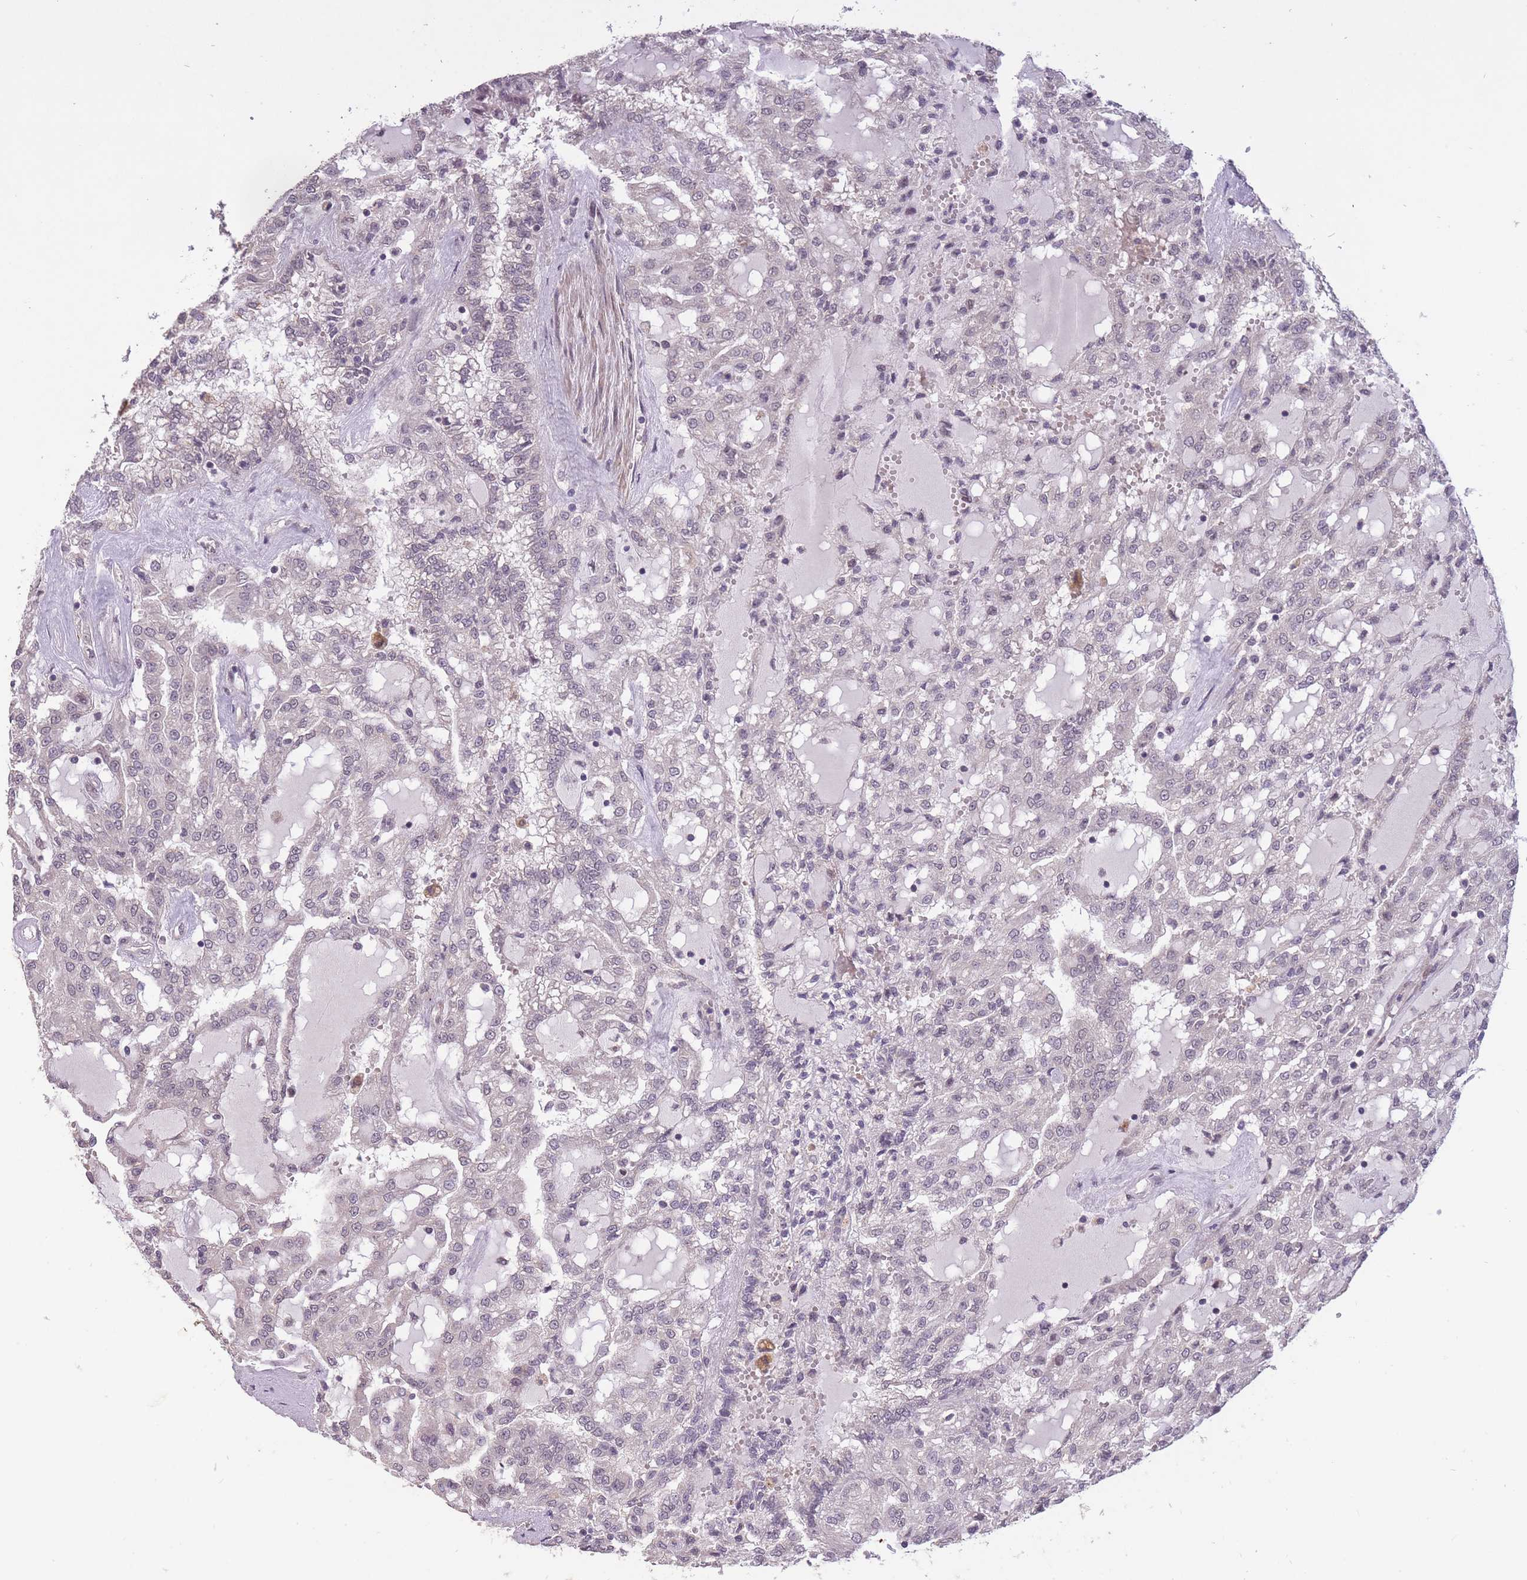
{"staining": {"intensity": "negative", "quantity": "none", "location": "none"}, "tissue": "renal cancer", "cell_type": "Tumor cells", "image_type": "cancer", "snomed": [{"axis": "morphology", "description": "Adenocarcinoma, NOS"}, {"axis": "topography", "description": "Kidney"}], "caption": "Immunohistochemical staining of human renal cancer demonstrates no significant staining in tumor cells.", "gene": "CBX6", "patient": {"sex": "male", "age": 63}}